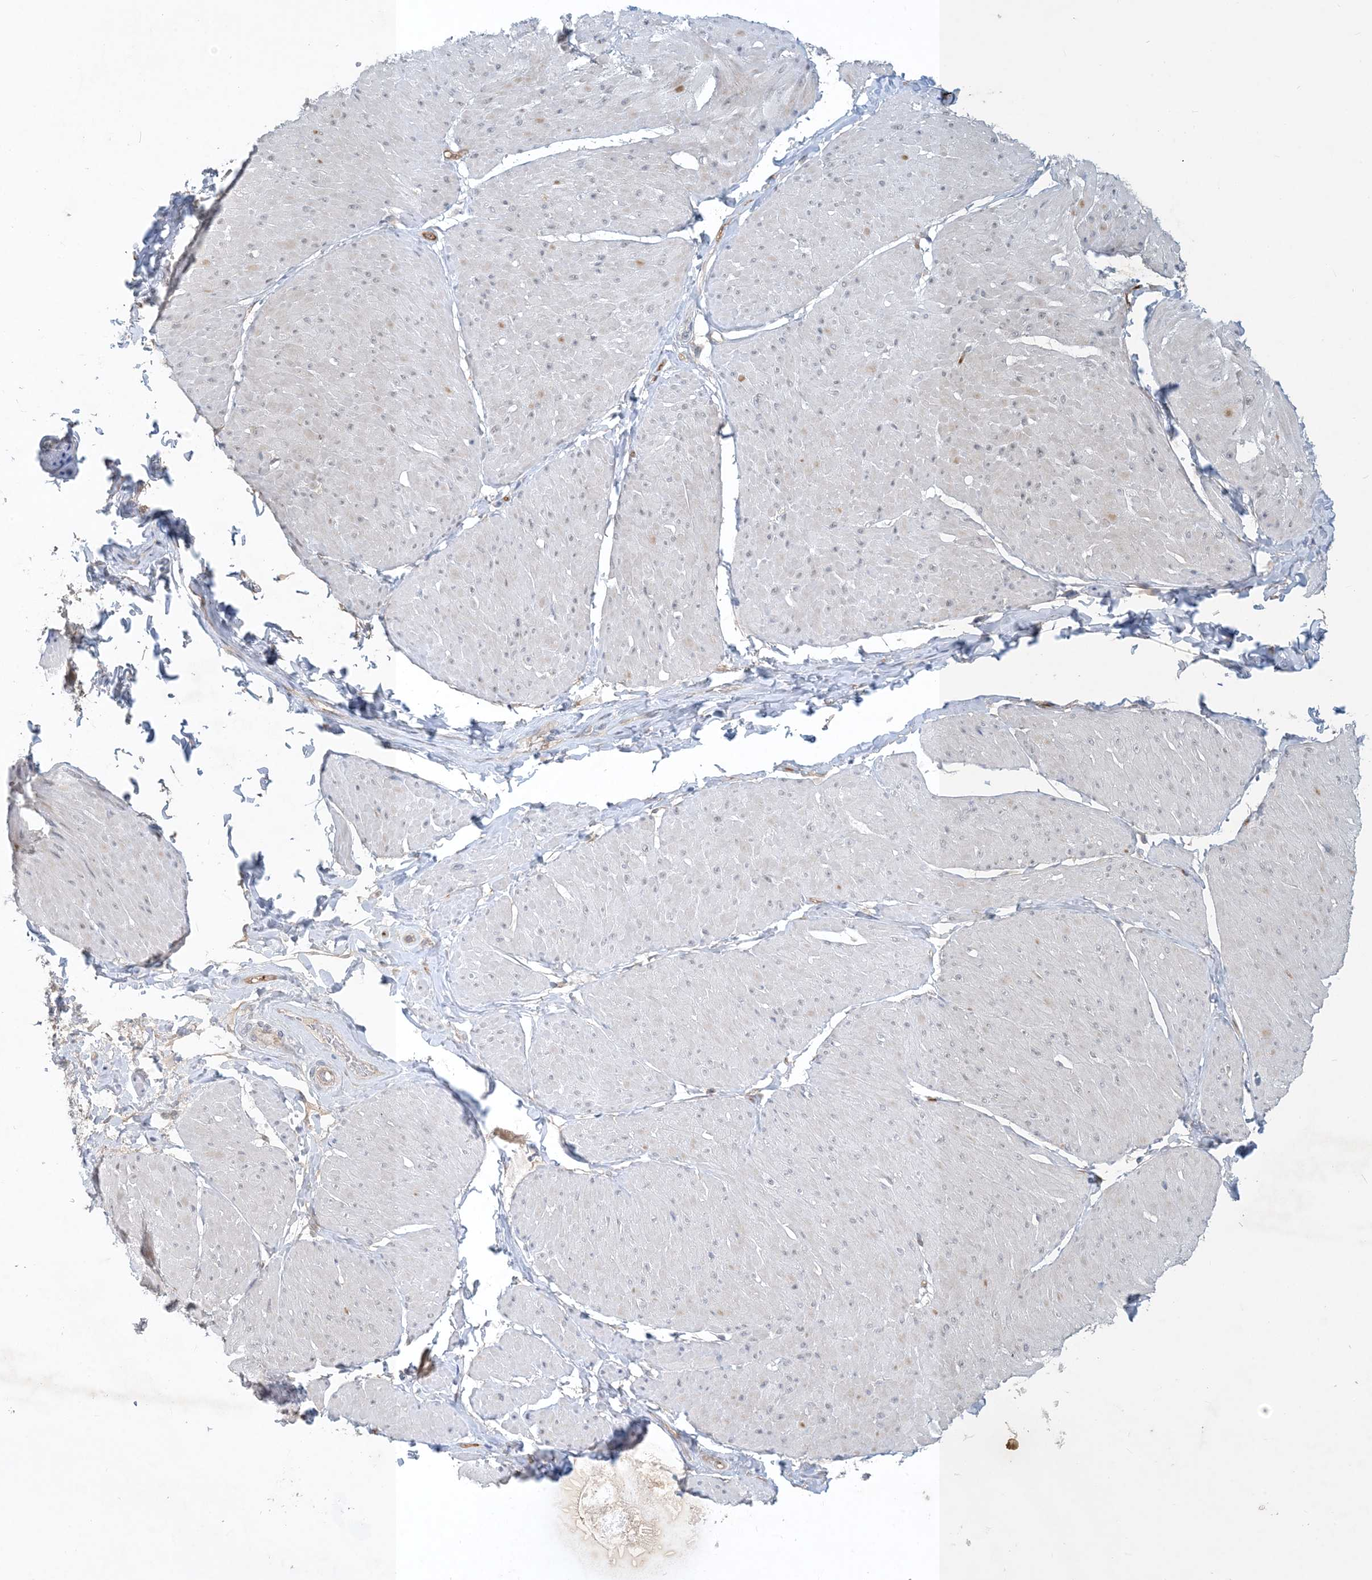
{"staining": {"intensity": "moderate", "quantity": "<25%", "location": "cytoplasmic/membranous"}, "tissue": "smooth muscle", "cell_type": "Smooth muscle cells", "image_type": "normal", "snomed": [{"axis": "morphology", "description": "Urothelial carcinoma, High grade"}, {"axis": "topography", "description": "Urinary bladder"}], "caption": "Immunohistochemical staining of normal human smooth muscle exhibits low levels of moderate cytoplasmic/membranous expression in about <25% of smooth muscle cells. (Stains: DAB in brown, nuclei in blue, Microscopy: brightfield microscopy at high magnification).", "gene": "CDS1", "patient": {"sex": "male", "age": 46}}